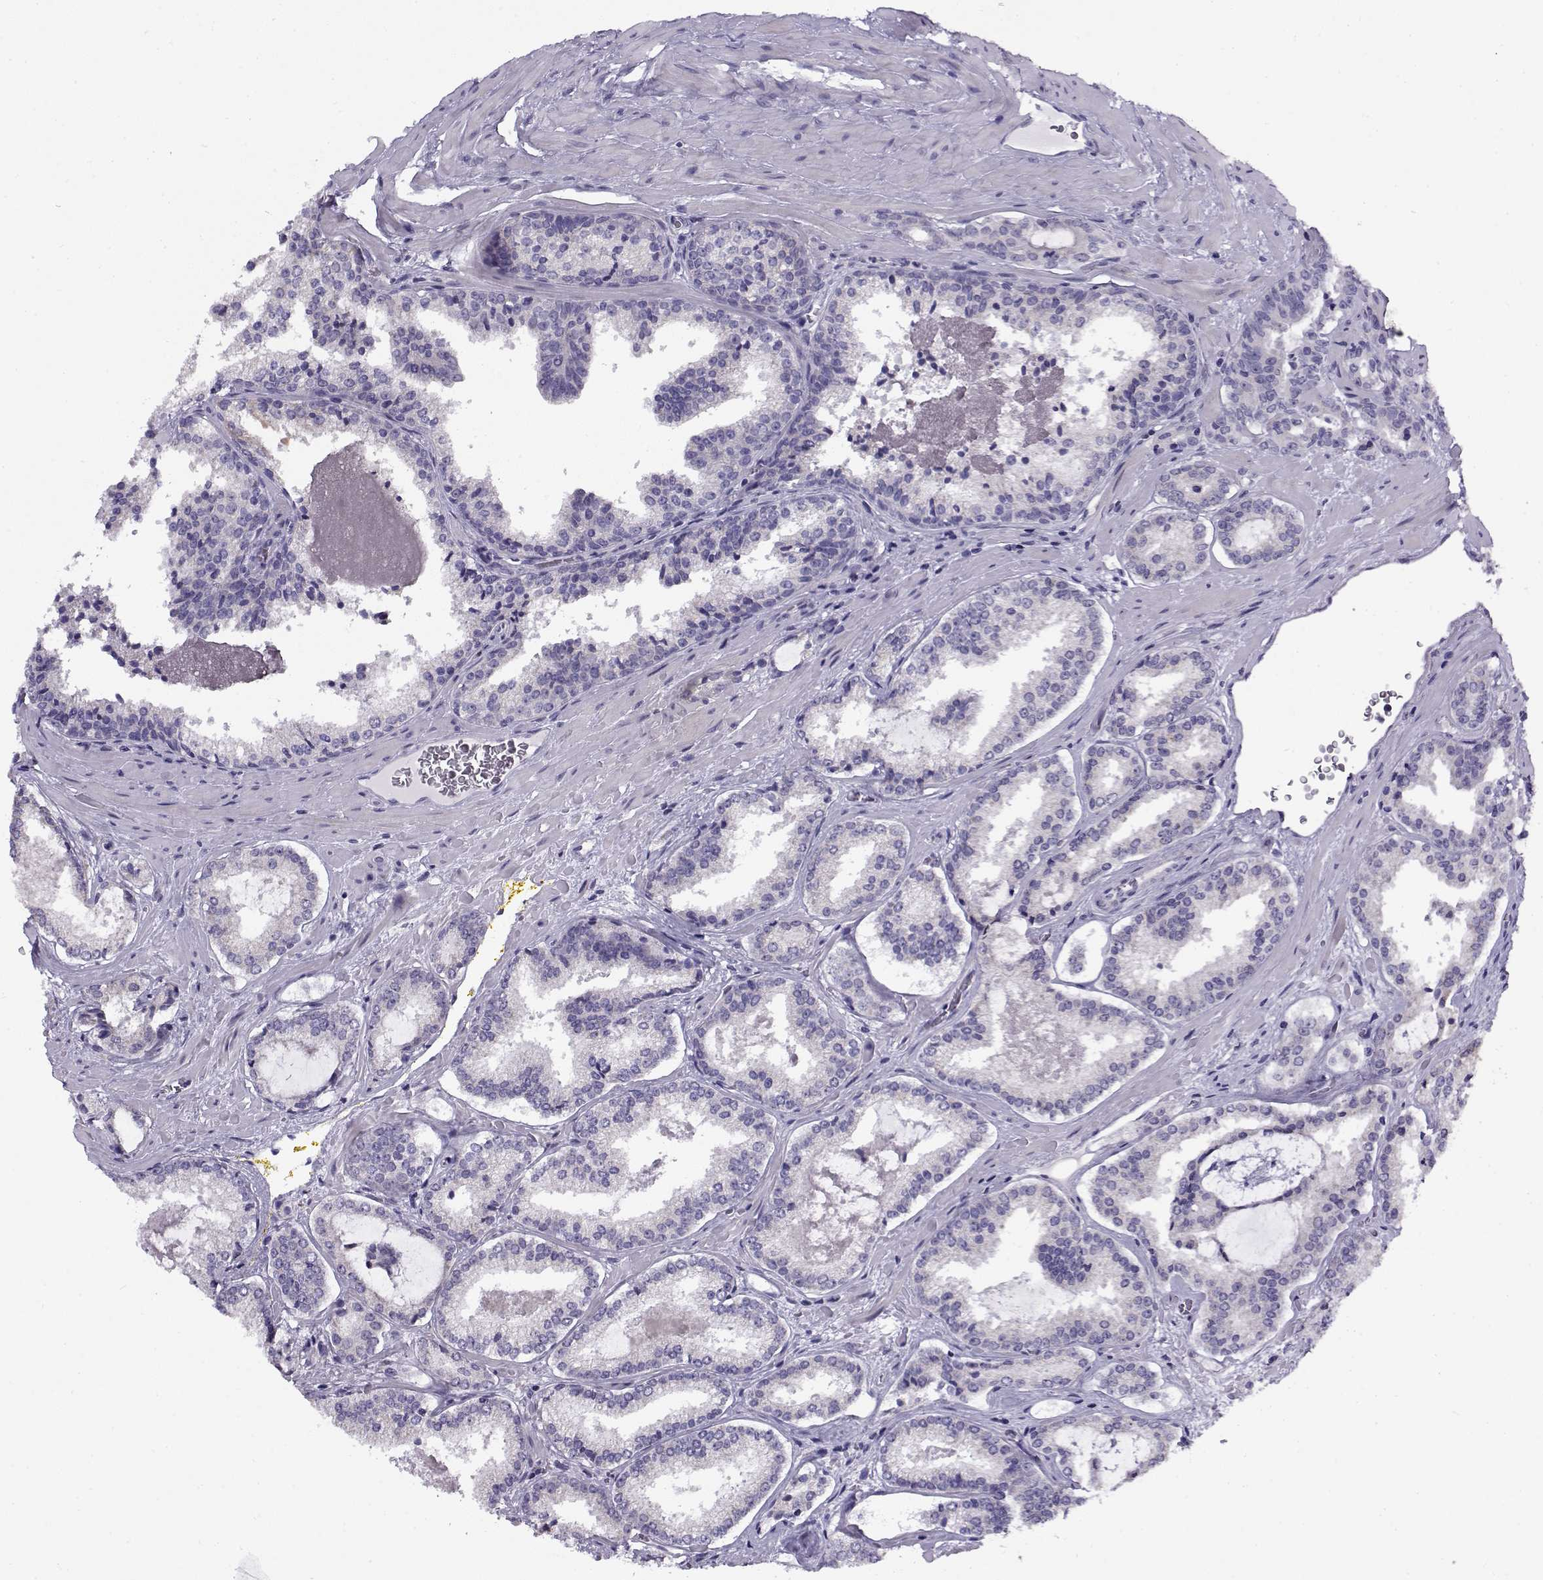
{"staining": {"intensity": "negative", "quantity": "none", "location": "none"}, "tissue": "prostate cancer", "cell_type": "Tumor cells", "image_type": "cancer", "snomed": [{"axis": "morphology", "description": "Adenocarcinoma, NOS"}, {"axis": "morphology", "description": "Adenocarcinoma, High grade"}, {"axis": "topography", "description": "Prostate"}], "caption": "IHC of human prostate cancer (adenocarcinoma (high-grade)) exhibits no staining in tumor cells.", "gene": "FEZF1", "patient": {"sex": "male", "age": 62}}